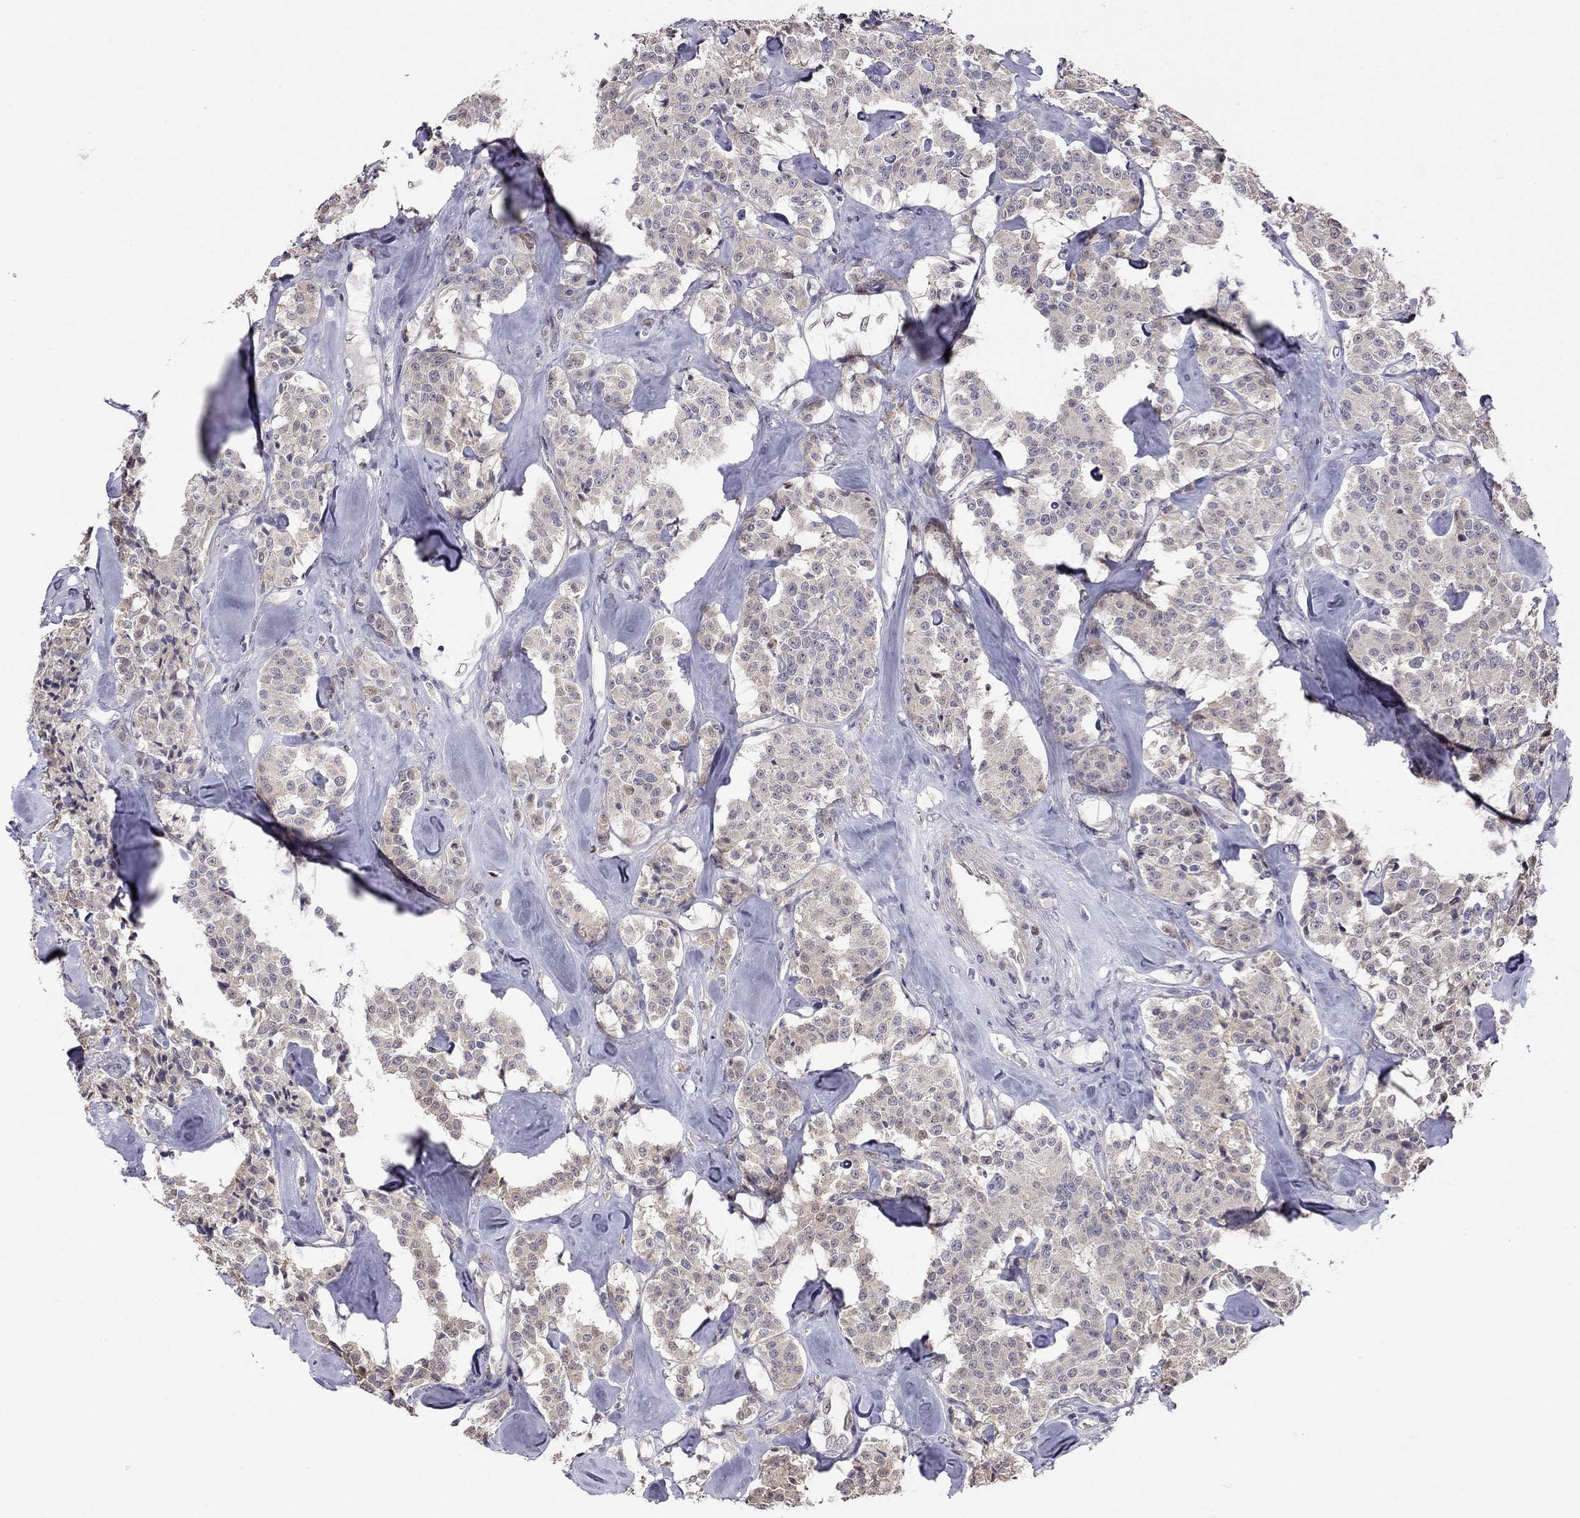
{"staining": {"intensity": "weak", "quantity": ">75%", "location": "cytoplasmic/membranous"}, "tissue": "carcinoid", "cell_type": "Tumor cells", "image_type": "cancer", "snomed": [{"axis": "morphology", "description": "Carcinoid, malignant, NOS"}, {"axis": "topography", "description": "Pancreas"}], "caption": "Immunohistochemical staining of carcinoid (malignant) exhibits weak cytoplasmic/membranous protein staining in about >75% of tumor cells.", "gene": "LRRC39", "patient": {"sex": "male", "age": 41}}